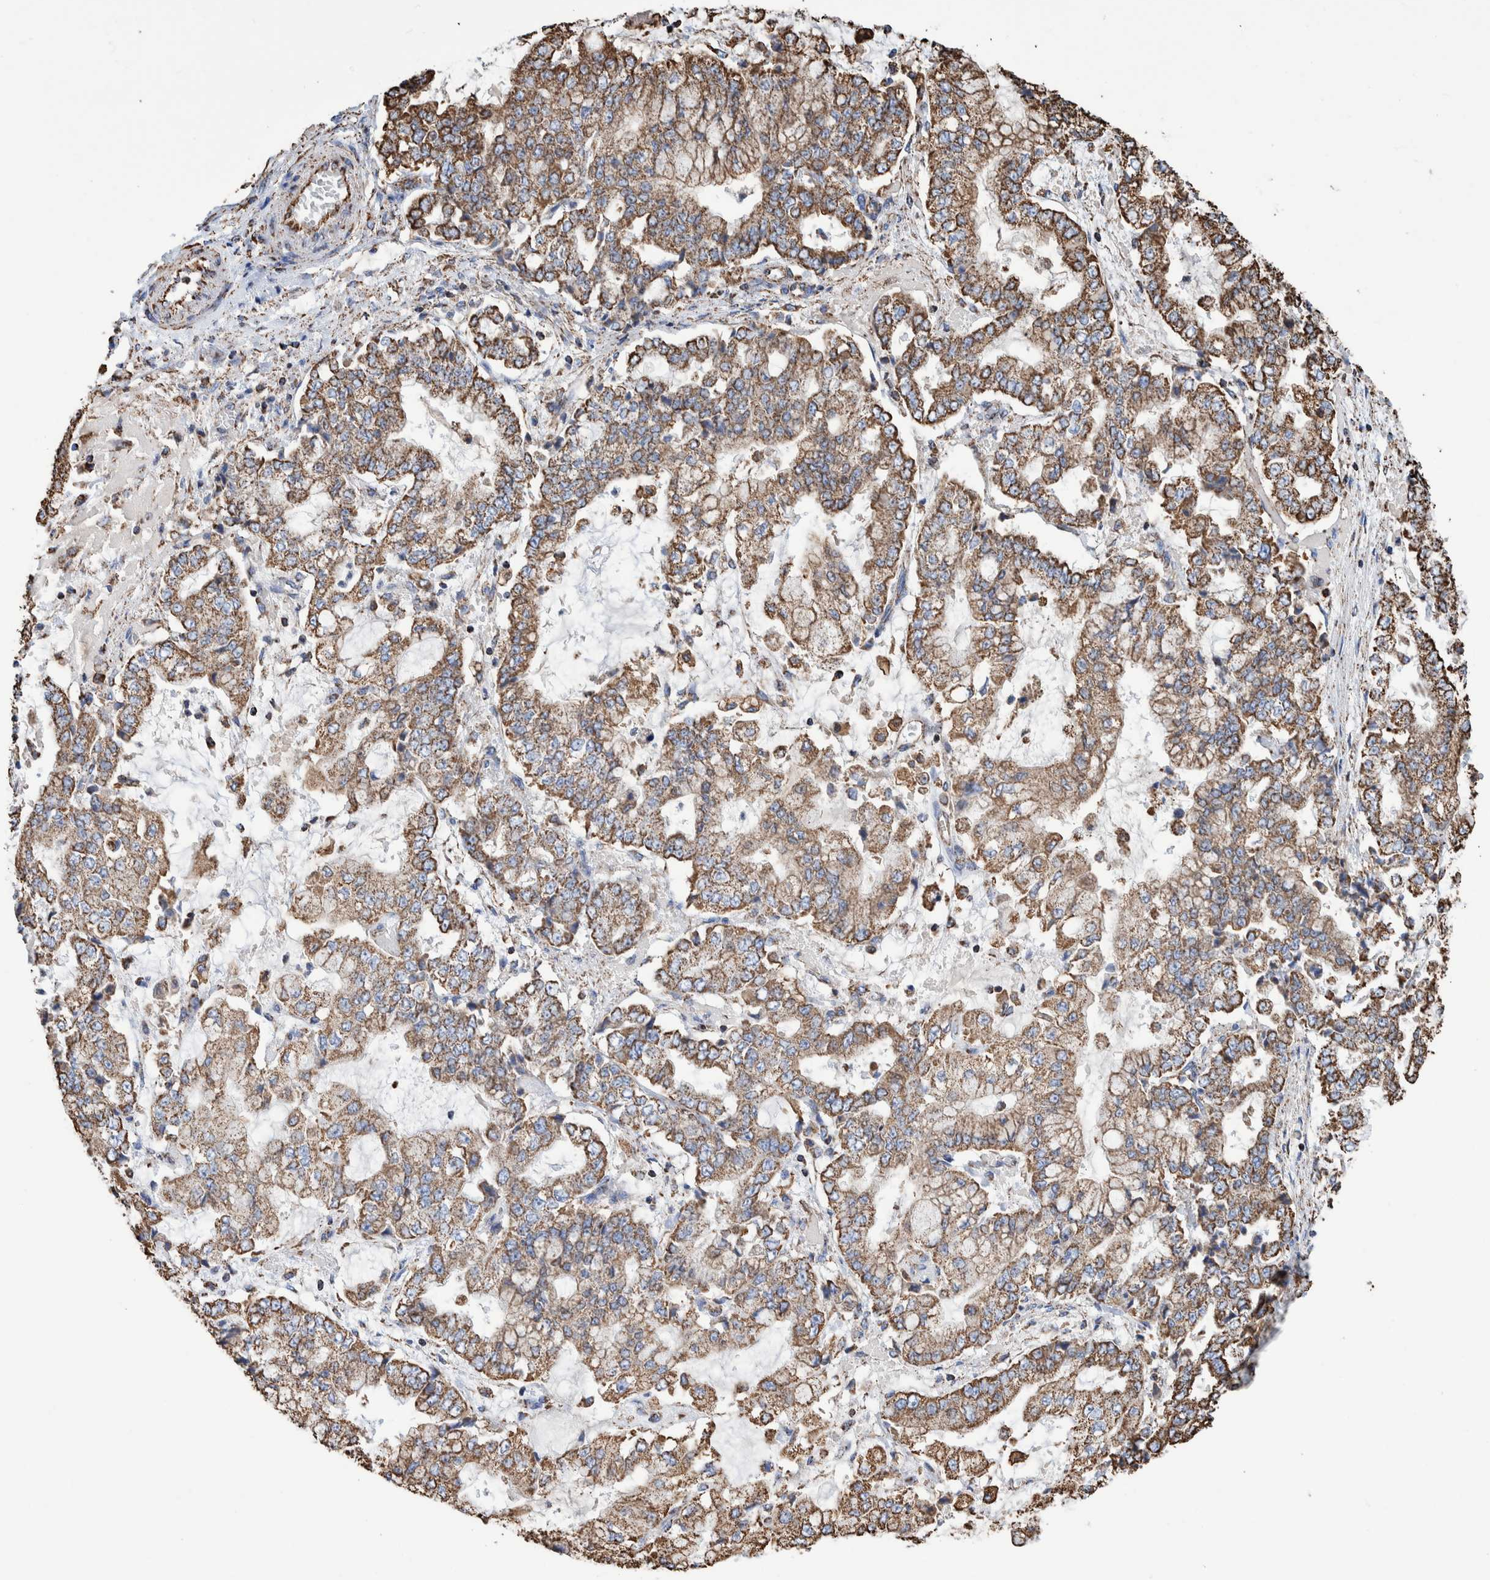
{"staining": {"intensity": "moderate", "quantity": ">75%", "location": "cytoplasmic/membranous"}, "tissue": "stomach cancer", "cell_type": "Tumor cells", "image_type": "cancer", "snomed": [{"axis": "morphology", "description": "Adenocarcinoma, NOS"}, {"axis": "topography", "description": "Stomach"}], "caption": "Protein staining reveals moderate cytoplasmic/membranous positivity in approximately >75% of tumor cells in stomach adenocarcinoma.", "gene": "VPS26C", "patient": {"sex": "male", "age": 76}}